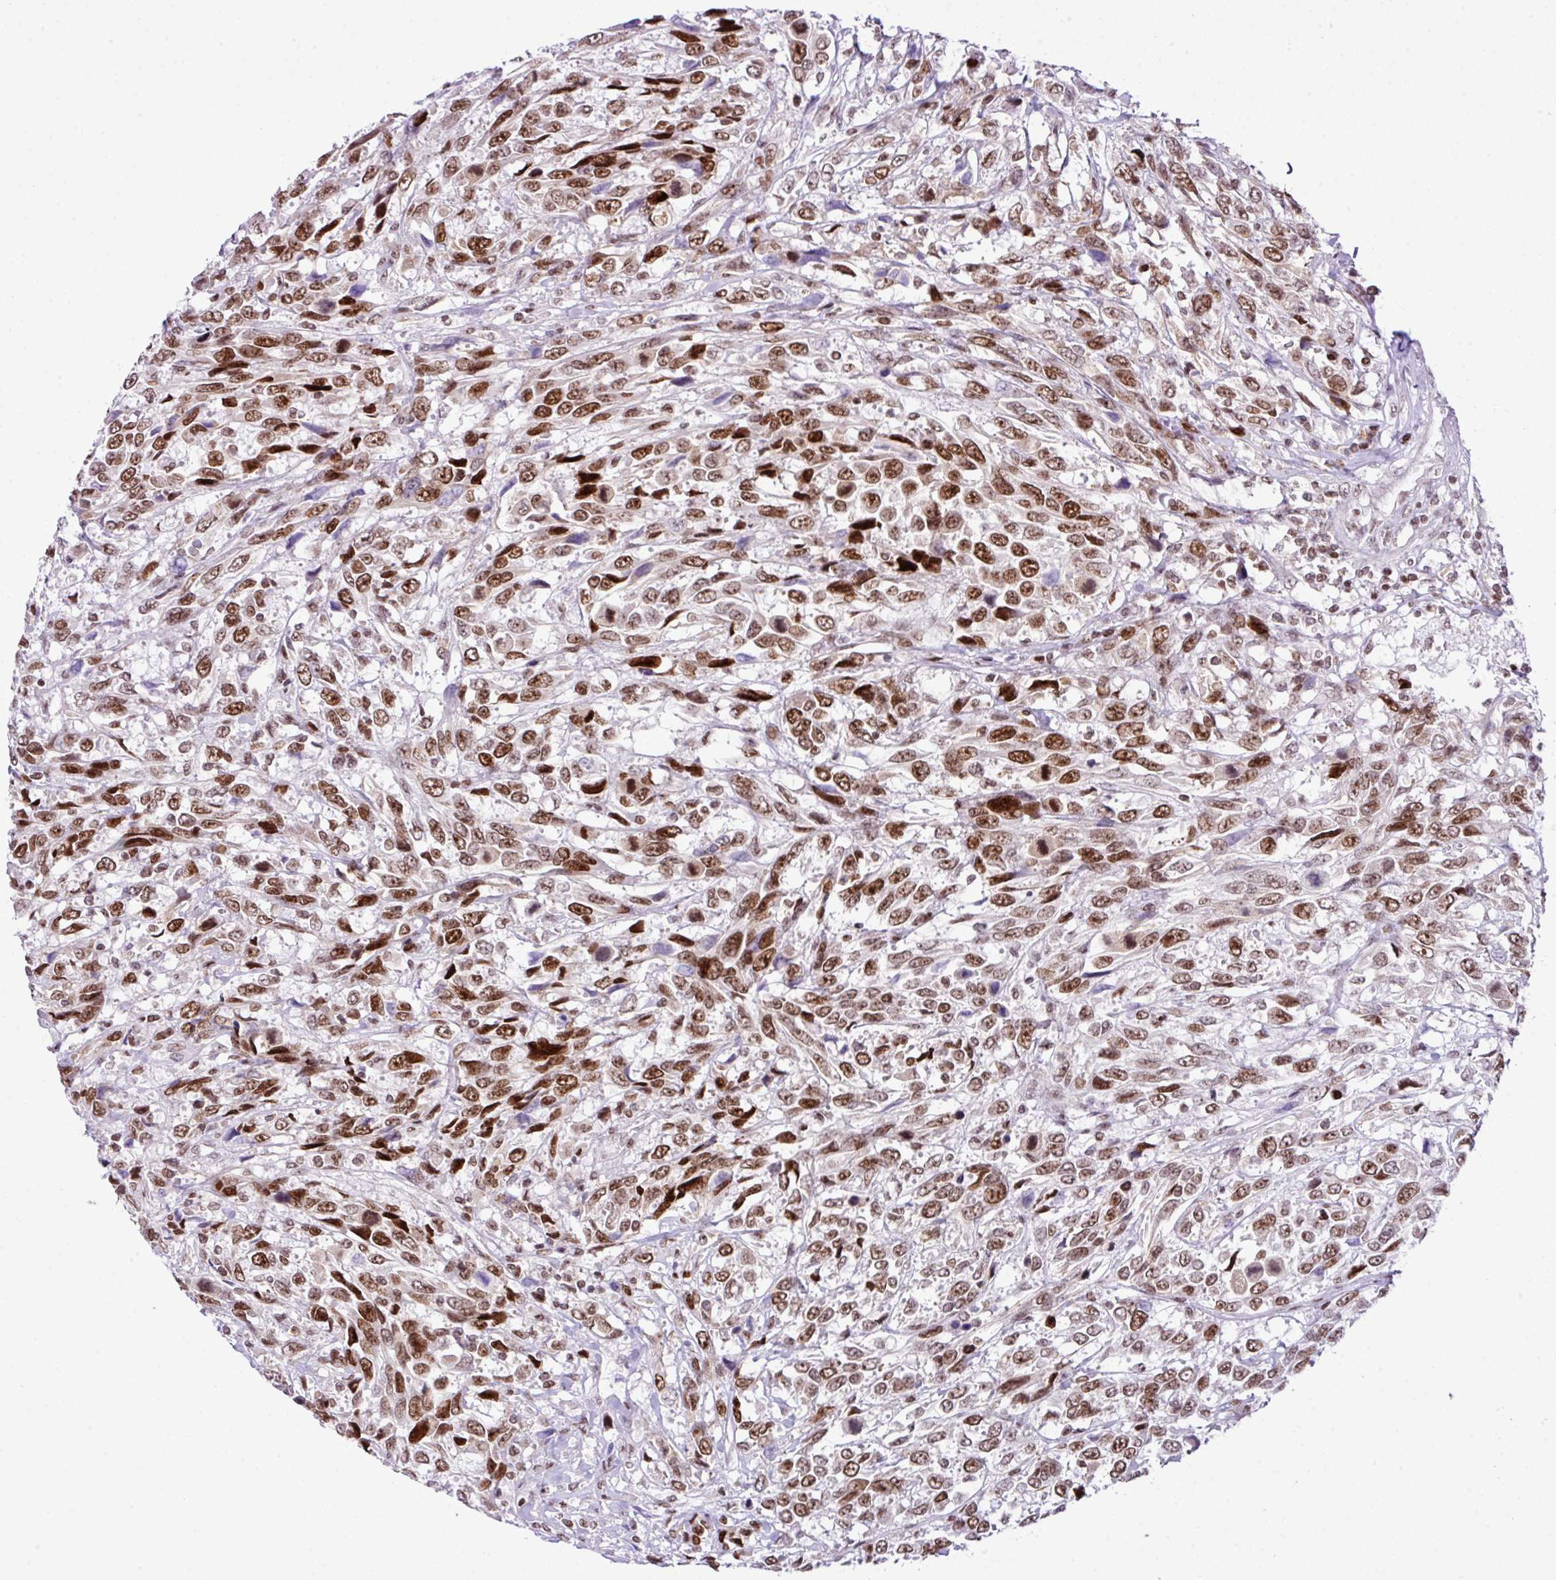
{"staining": {"intensity": "moderate", "quantity": ">75%", "location": "nuclear"}, "tissue": "urothelial cancer", "cell_type": "Tumor cells", "image_type": "cancer", "snomed": [{"axis": "morphology", "description": "Urothelial carcinoma, High grade"}, {"axis": "topography", "description": "Urinary bladder"}], "caption": "An immunohistochemistry histopathology image of neoplastic tissue is shown. Protein staining in brown labels moderate nuclear positivity in high-grade urothelial carcinoma within tumor cells.", "gene": "CCDC137", "patient": {"sex": "female", "age": 70}}